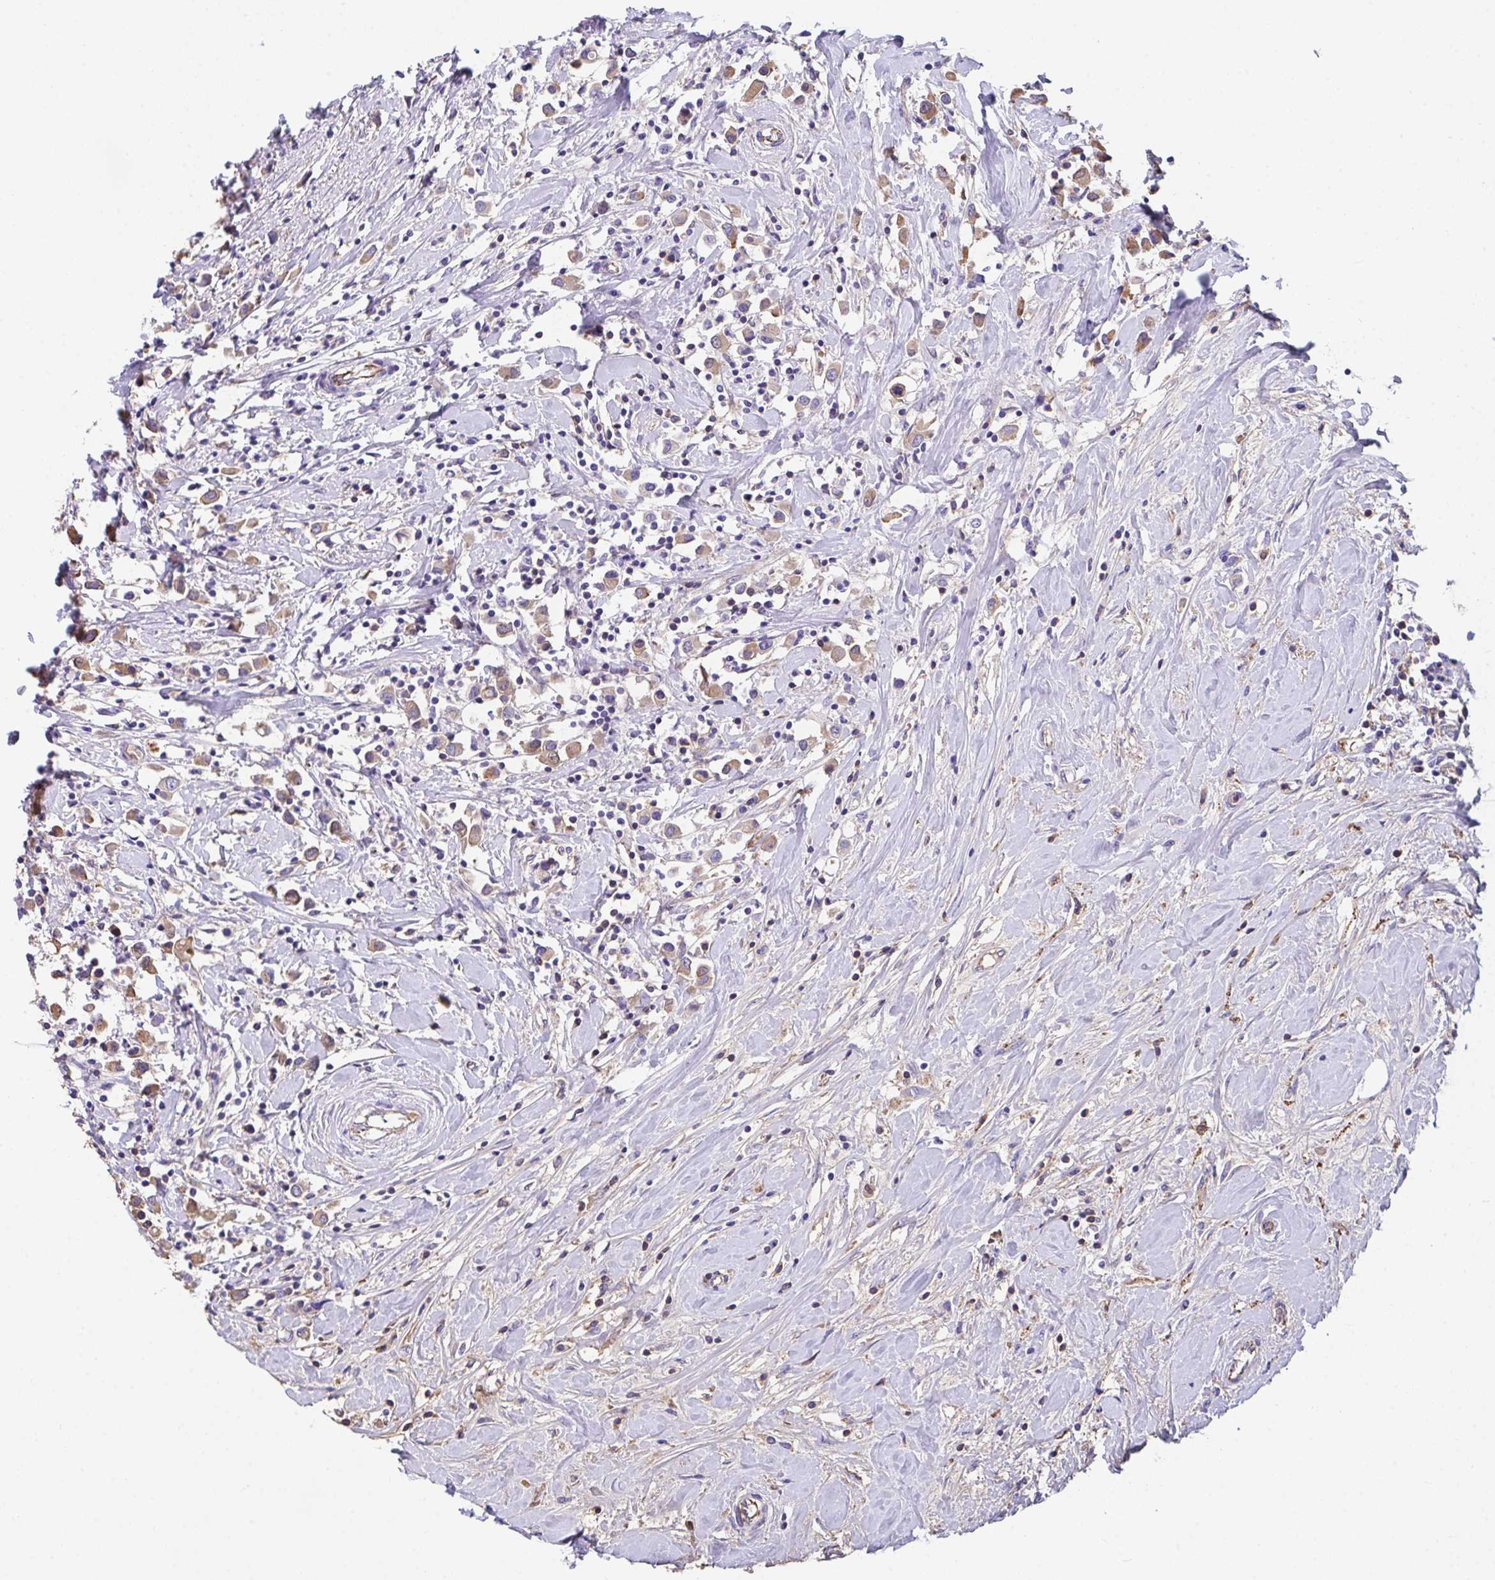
{"staining": {"intensity": "moderate", "quantity": ">75%", "location": "cytoplasmic/membranous"}, "tissue": "breast cancer", "cell_type": "Tumor cells", "image_type": "cancer", "snomed": [{"axis": "morphology", "description": "Duct carcinoma"}, {"axis": "topography", "description": "Breast"}], "caption": "Immunohistochemical staining of breast cancer exhibits medium levels of moderate cytoplasmic/membranous positivity in approximately >75% of tumor cells.", "gene": "ZNF813", "patient": {"sex": "female", "age": 61}}